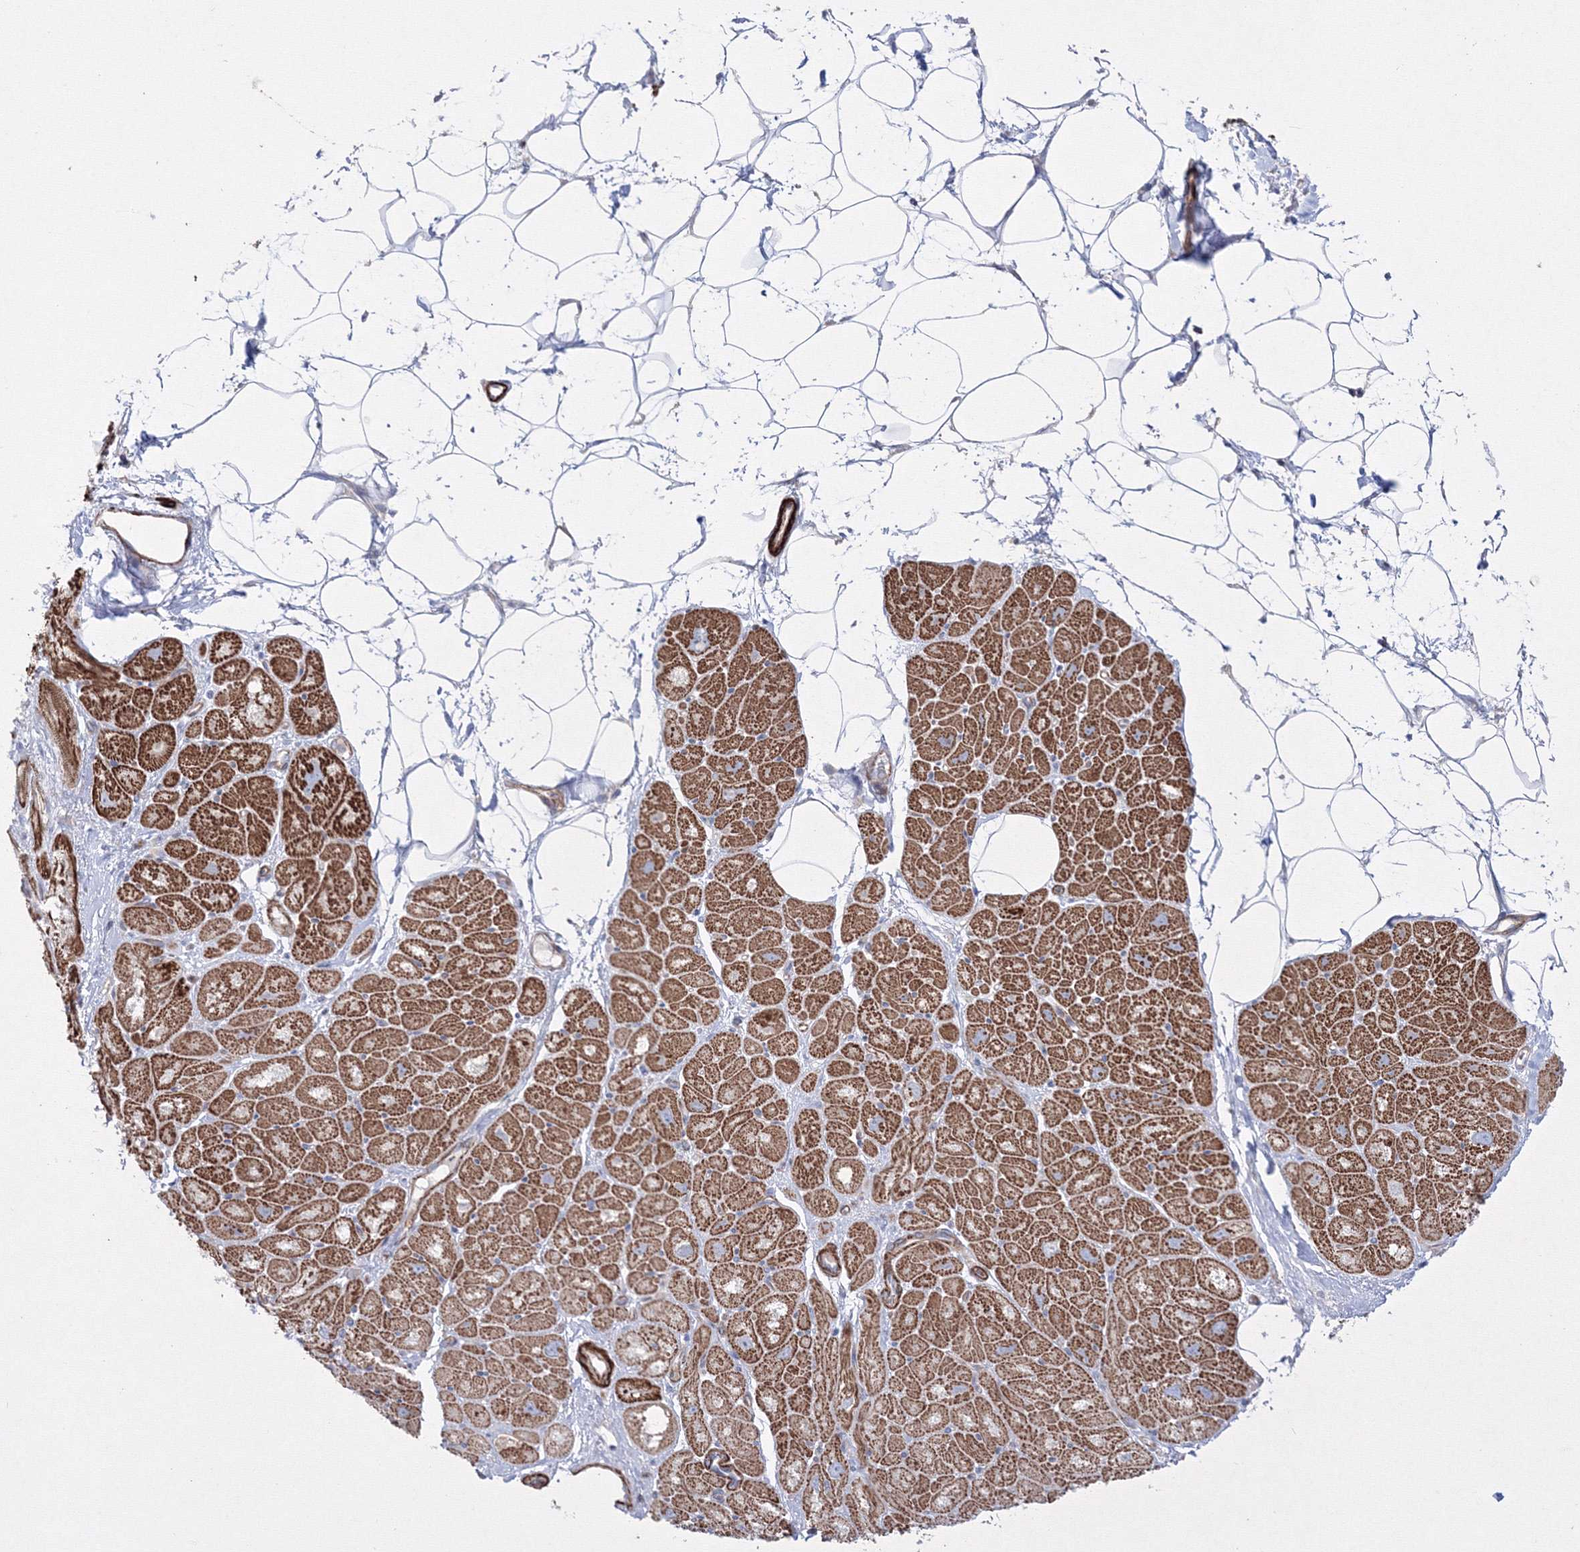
{"staining": {"intensity": "strong", "quantity": ">75%", "location": "cytoplasmic/membranous"}, "tissue": "heart muscle", "cell_type": "Cardiomyocytes", "image_type": "normal", "snomed": [{"axis": "morphology", "description": "Normal tissue, NOS"}, {"axis": "topography", "description": "Heart"}], "caption": "The image shows a brown stain indicating the presence of a protein in the cytoplasmic/membranous of cardiomyocytes in heart muscle.", "gene": "GPR82", "patient": {"sex": "male", "age": 50}}